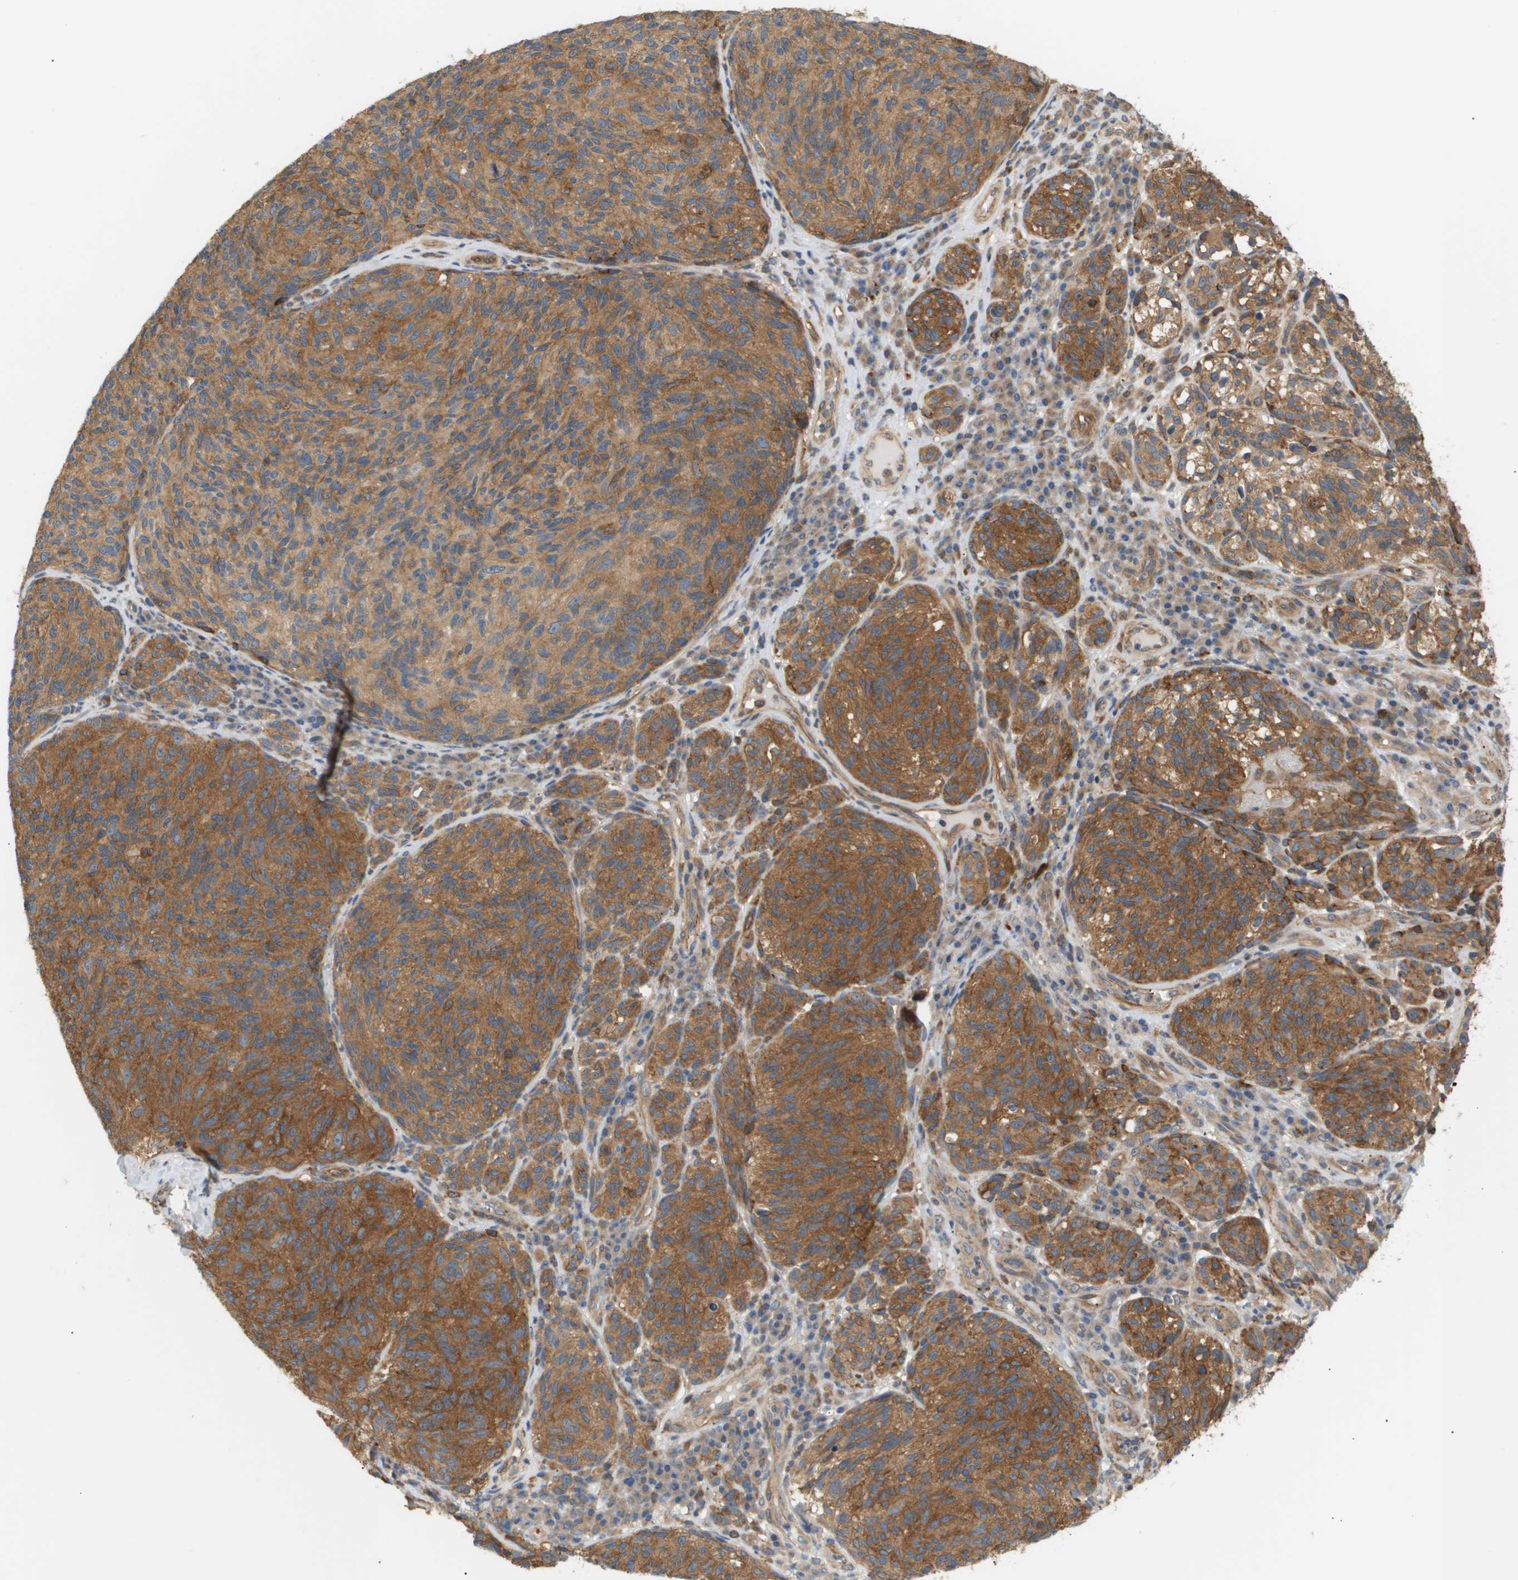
{"staining": {"intensity": "moderate", "quantity": ">75%", "location": "cytoplasmic/membranous"}, "tissue": "melanoma", "cell_type": "Tumor cells", "image_type": "cancer", "snomed": [{"axis": "morphology", "description": "Malignant melanoma, NOS"}, {"axis": "topography", "description": "Skin"}], "caption": "Protein expression by IHC shows moderate cytoplasmic/membranous expression in approximately >75% of tumor cells in melanoma. Nuclei are stained in blue.", "gene": "CORO2B", "patient": {"sex": "female", "age": 73}}